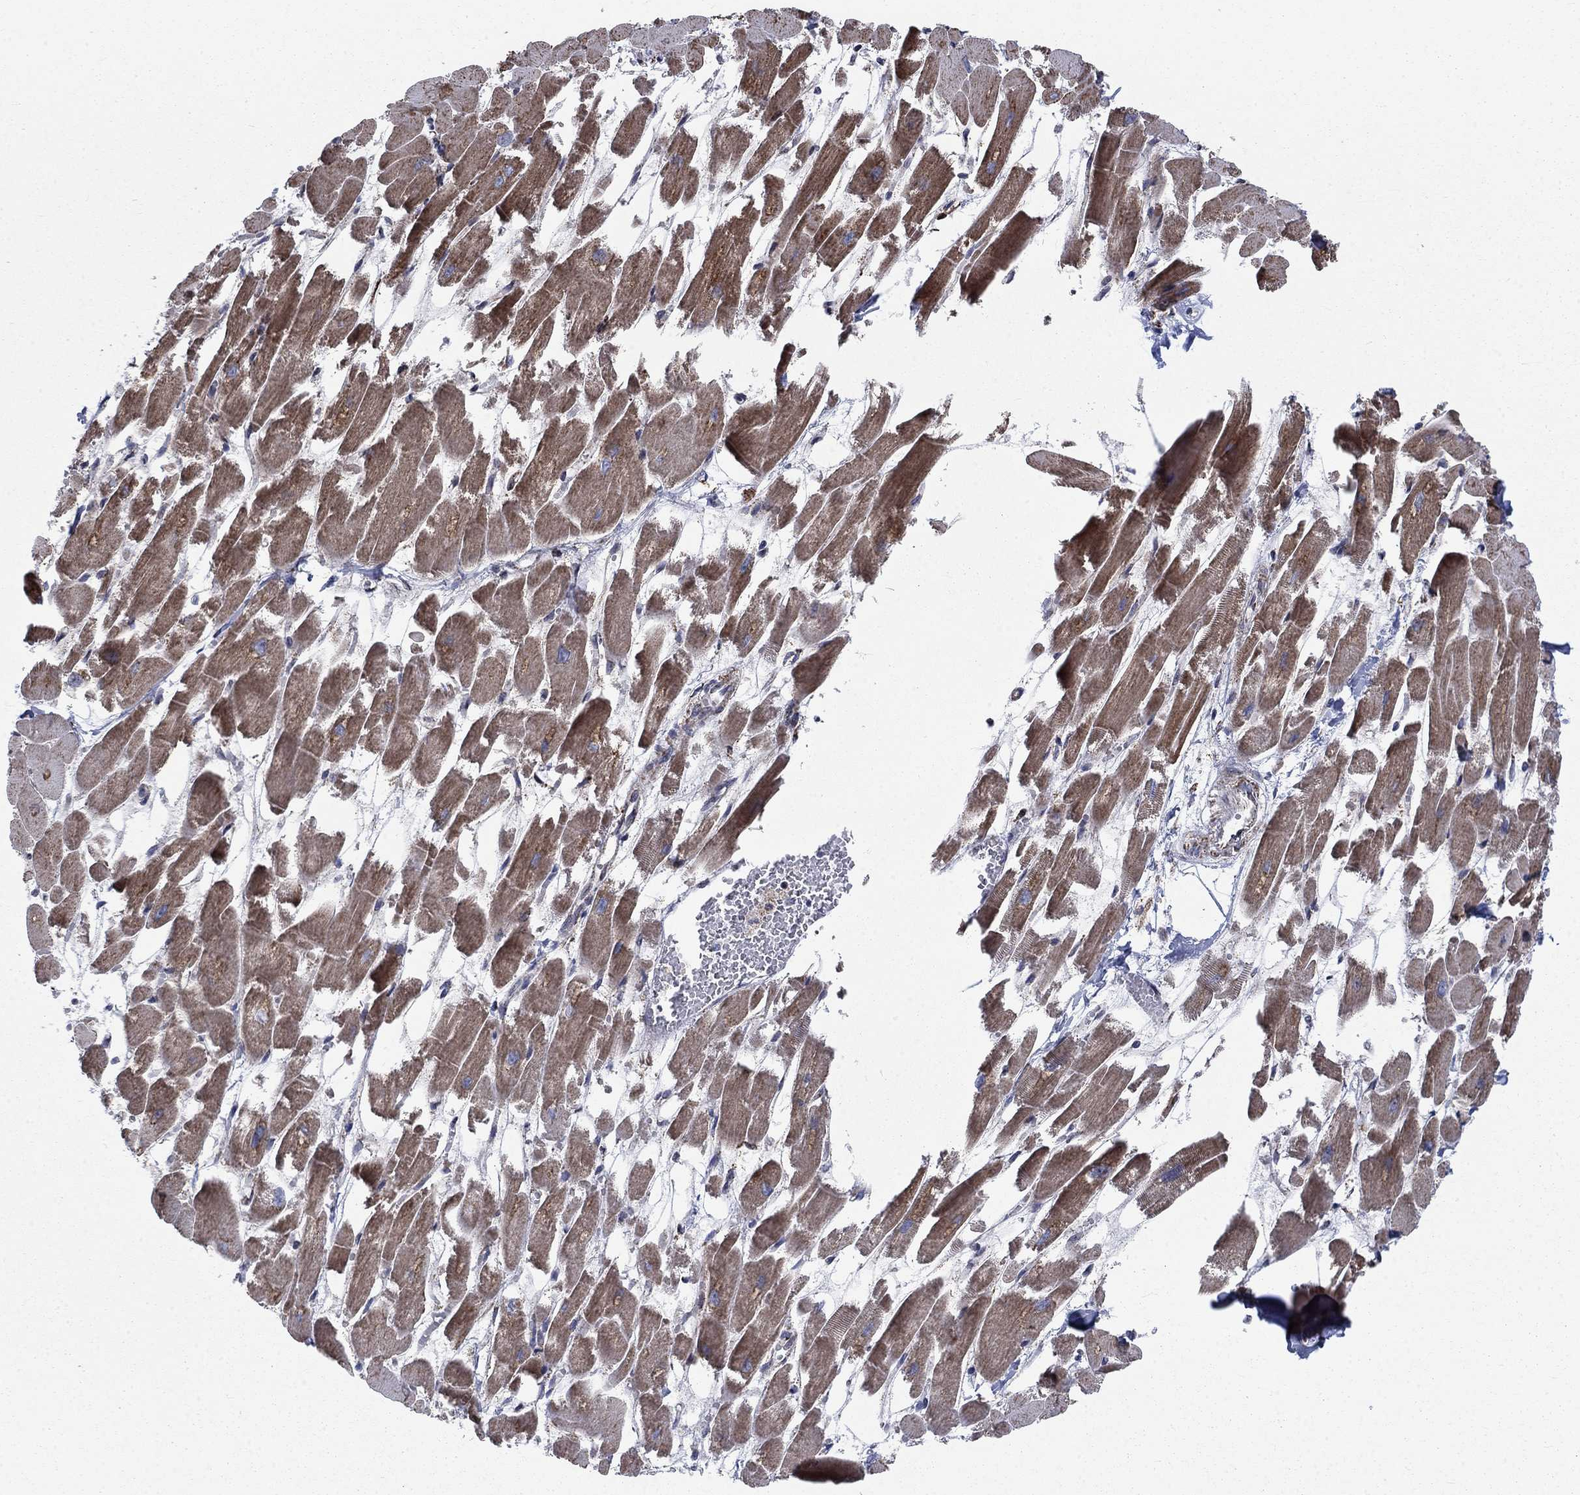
{"staining": {"intensity": "moderate", "quantity": ">75%", "location": "cytoplasmic/membranous"}, "tissue": "heart muscle", "cell_type": "Cardiomyocytes", "image_type": "normal", "snomed": [{"axis": "morphology", "description": "Normal tissue, NOS"}, {"axis": "topography", "description": "Heart"}], "caption": "The histopathology image displays staining of unremarkable heart muscle, revealing moderate cytoplasmic/membranous protein staining (brown color) within cardiomyocytes. Using DAB (3,3'-diaminobenzidine) (brown) and hematoxylin (blue) stains, captured at high magnification using brightfield microscopy.", "gene": "MOAP1", "patient": {"sex": "female", "age": 52}}